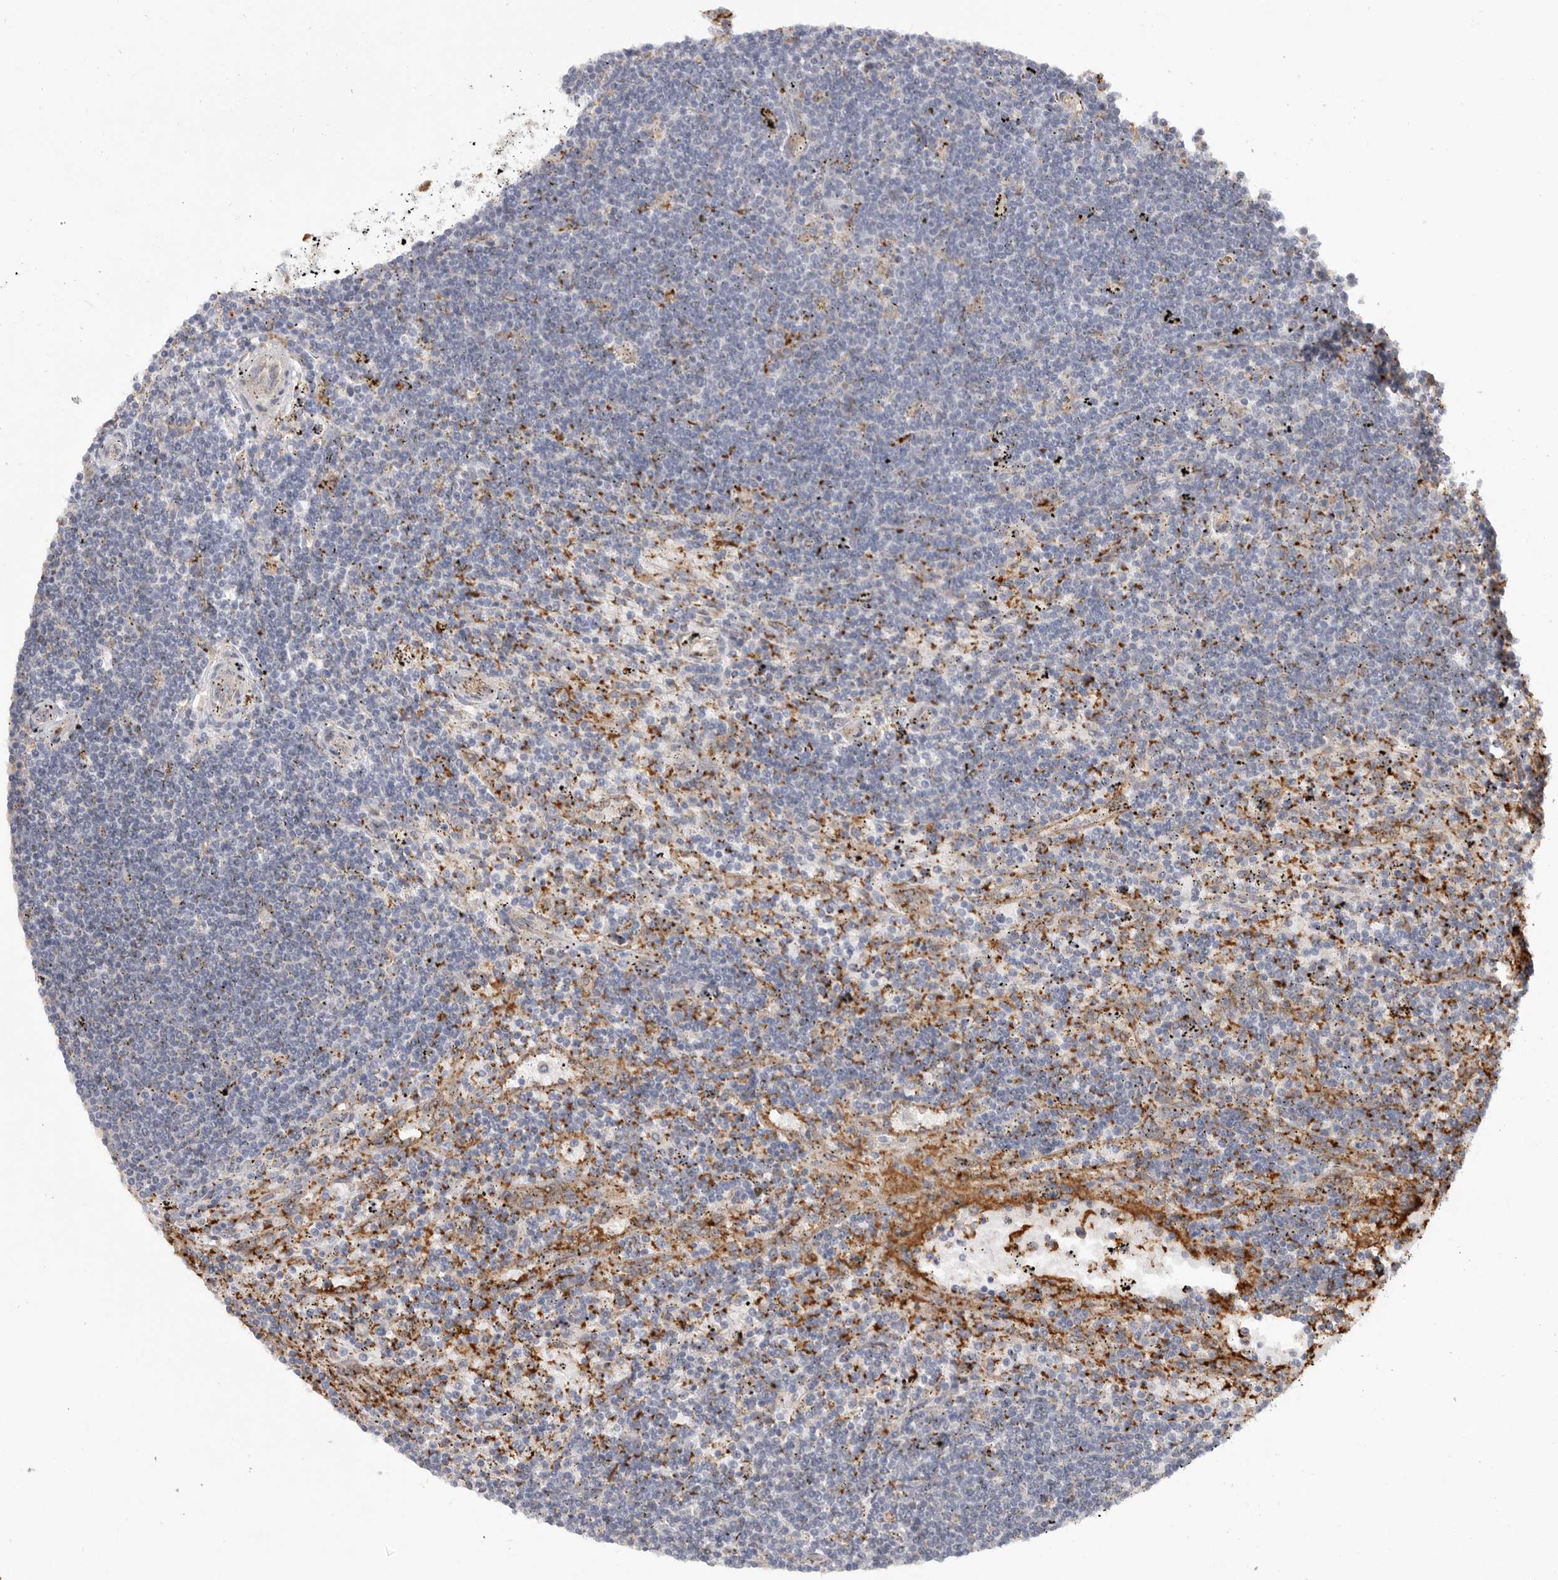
{"staining": {"intensity": "negative", "quantity": "none", "location": "none"}, "tissue": "lymphoma", "cell_type": "Tumor cells", "image_type": "cancer", "snomed": [{"axis": "morphology", "description": "Malignant lymphoma, non-Hodgkin's type, Low grade"}, {"axis": "topography", "description": "Spleen"}], "caption": "Human malignant lymphoma, non-Hodgkin's type (low-grade) stained for a protein using IHC displays no expression in tumor cells.", "gene": "CDC42BPB", "patient": {"sex": "male", "age": 76}}